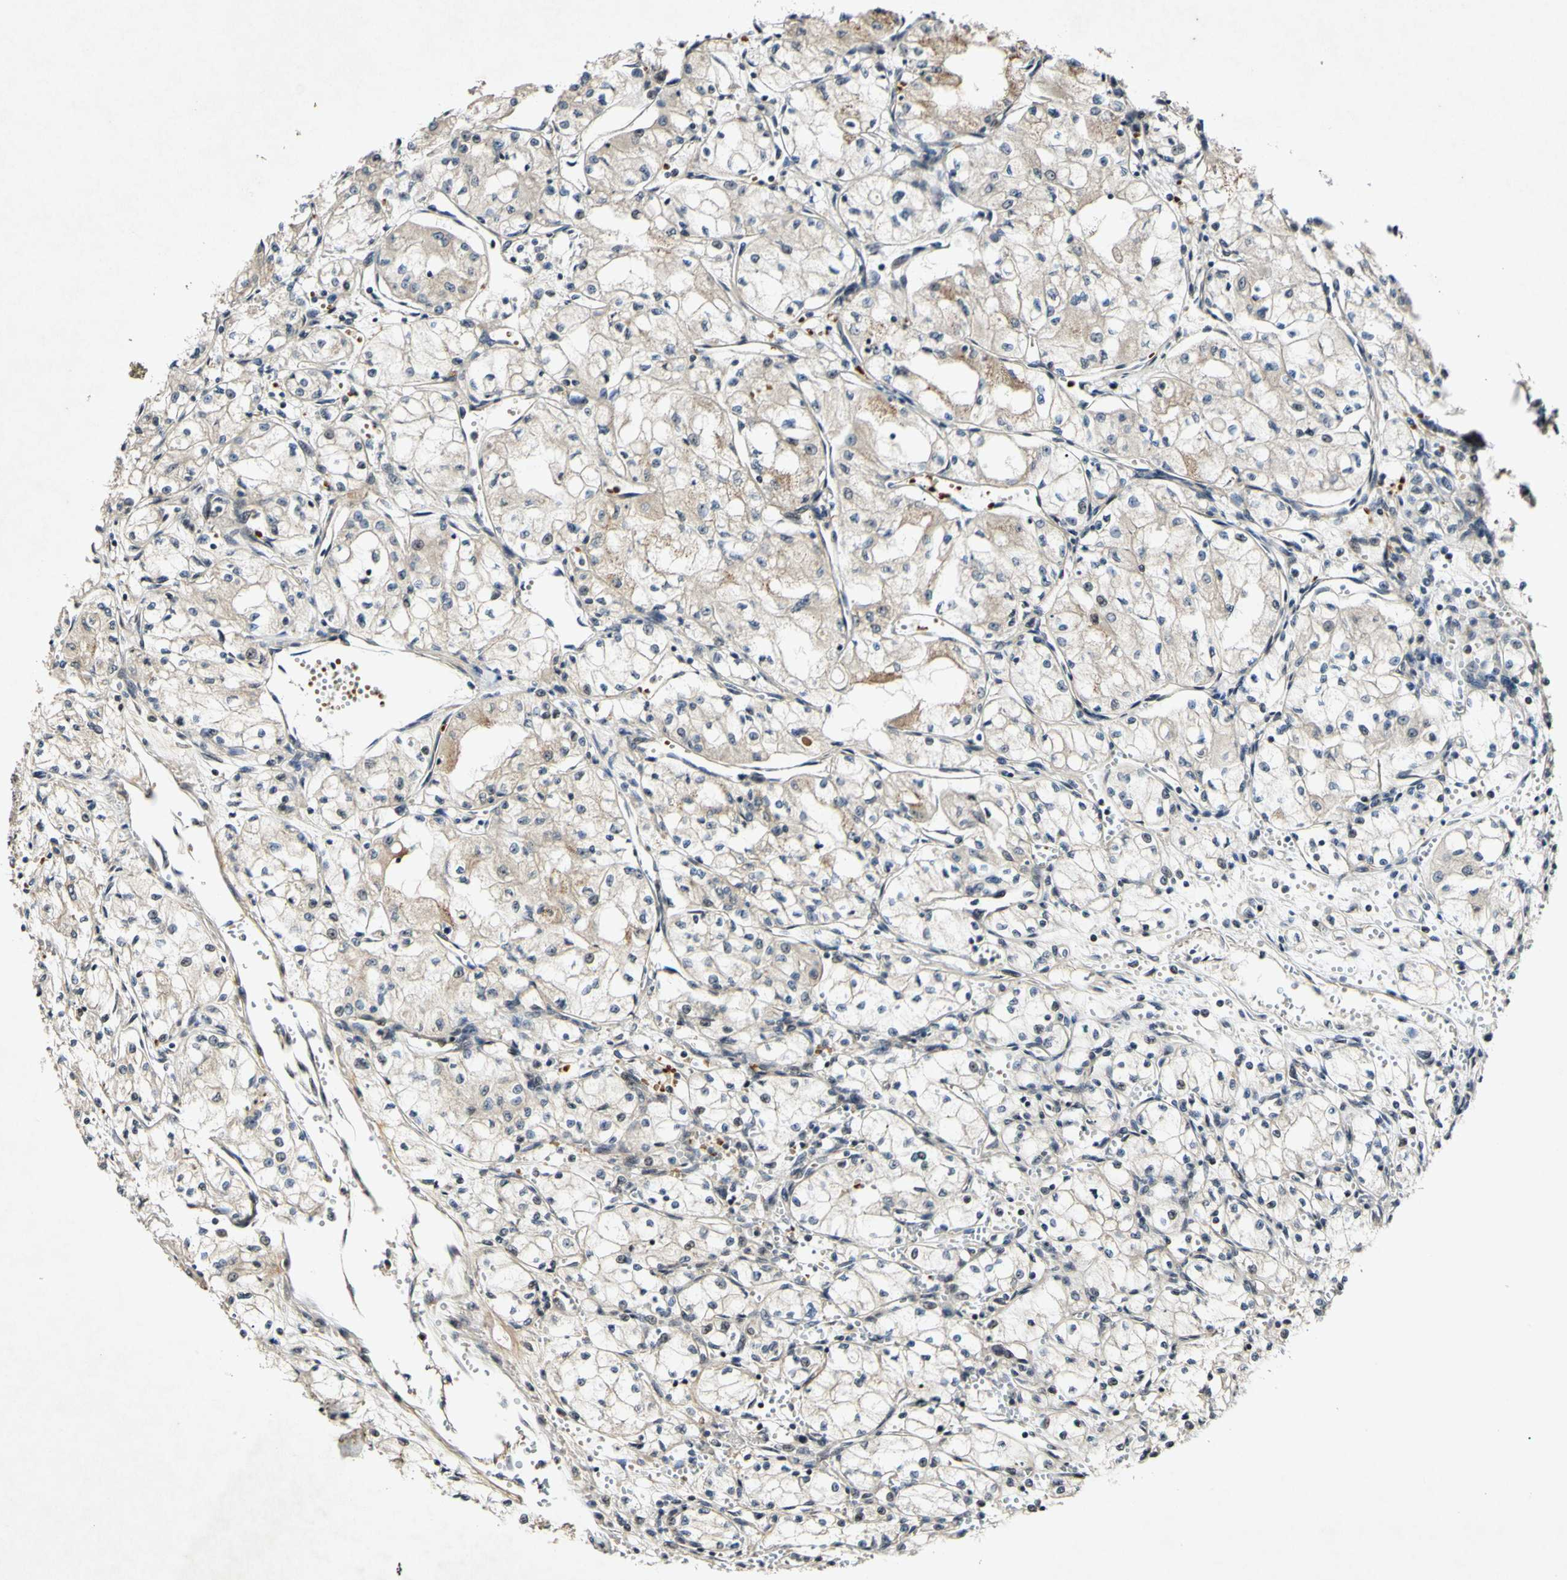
{"staining": {"intensity": "weak", "quantity": ">75%", "location": "cytoplasmic/membranous"}, "tissue": "renal cancer", "cell_type": "Tumor cells", "image_type": "cancer", "snomed": [{"axis": "morphology", "description": "Normal tissue, NOS"}, {"axis": "morphology", "description": "Adenocarcinoma, NOS"}, {"axis": "topography", "description": "Kidney"}], "caption": "A micrograph showing weak cytoplasmic/membranous positivity in about >75% of tumor cells in renal cancer, as visualized by brown immunohistochemical staining.", "gene": "POLR2F", "patient": {"sex": "male", "age": 59}}